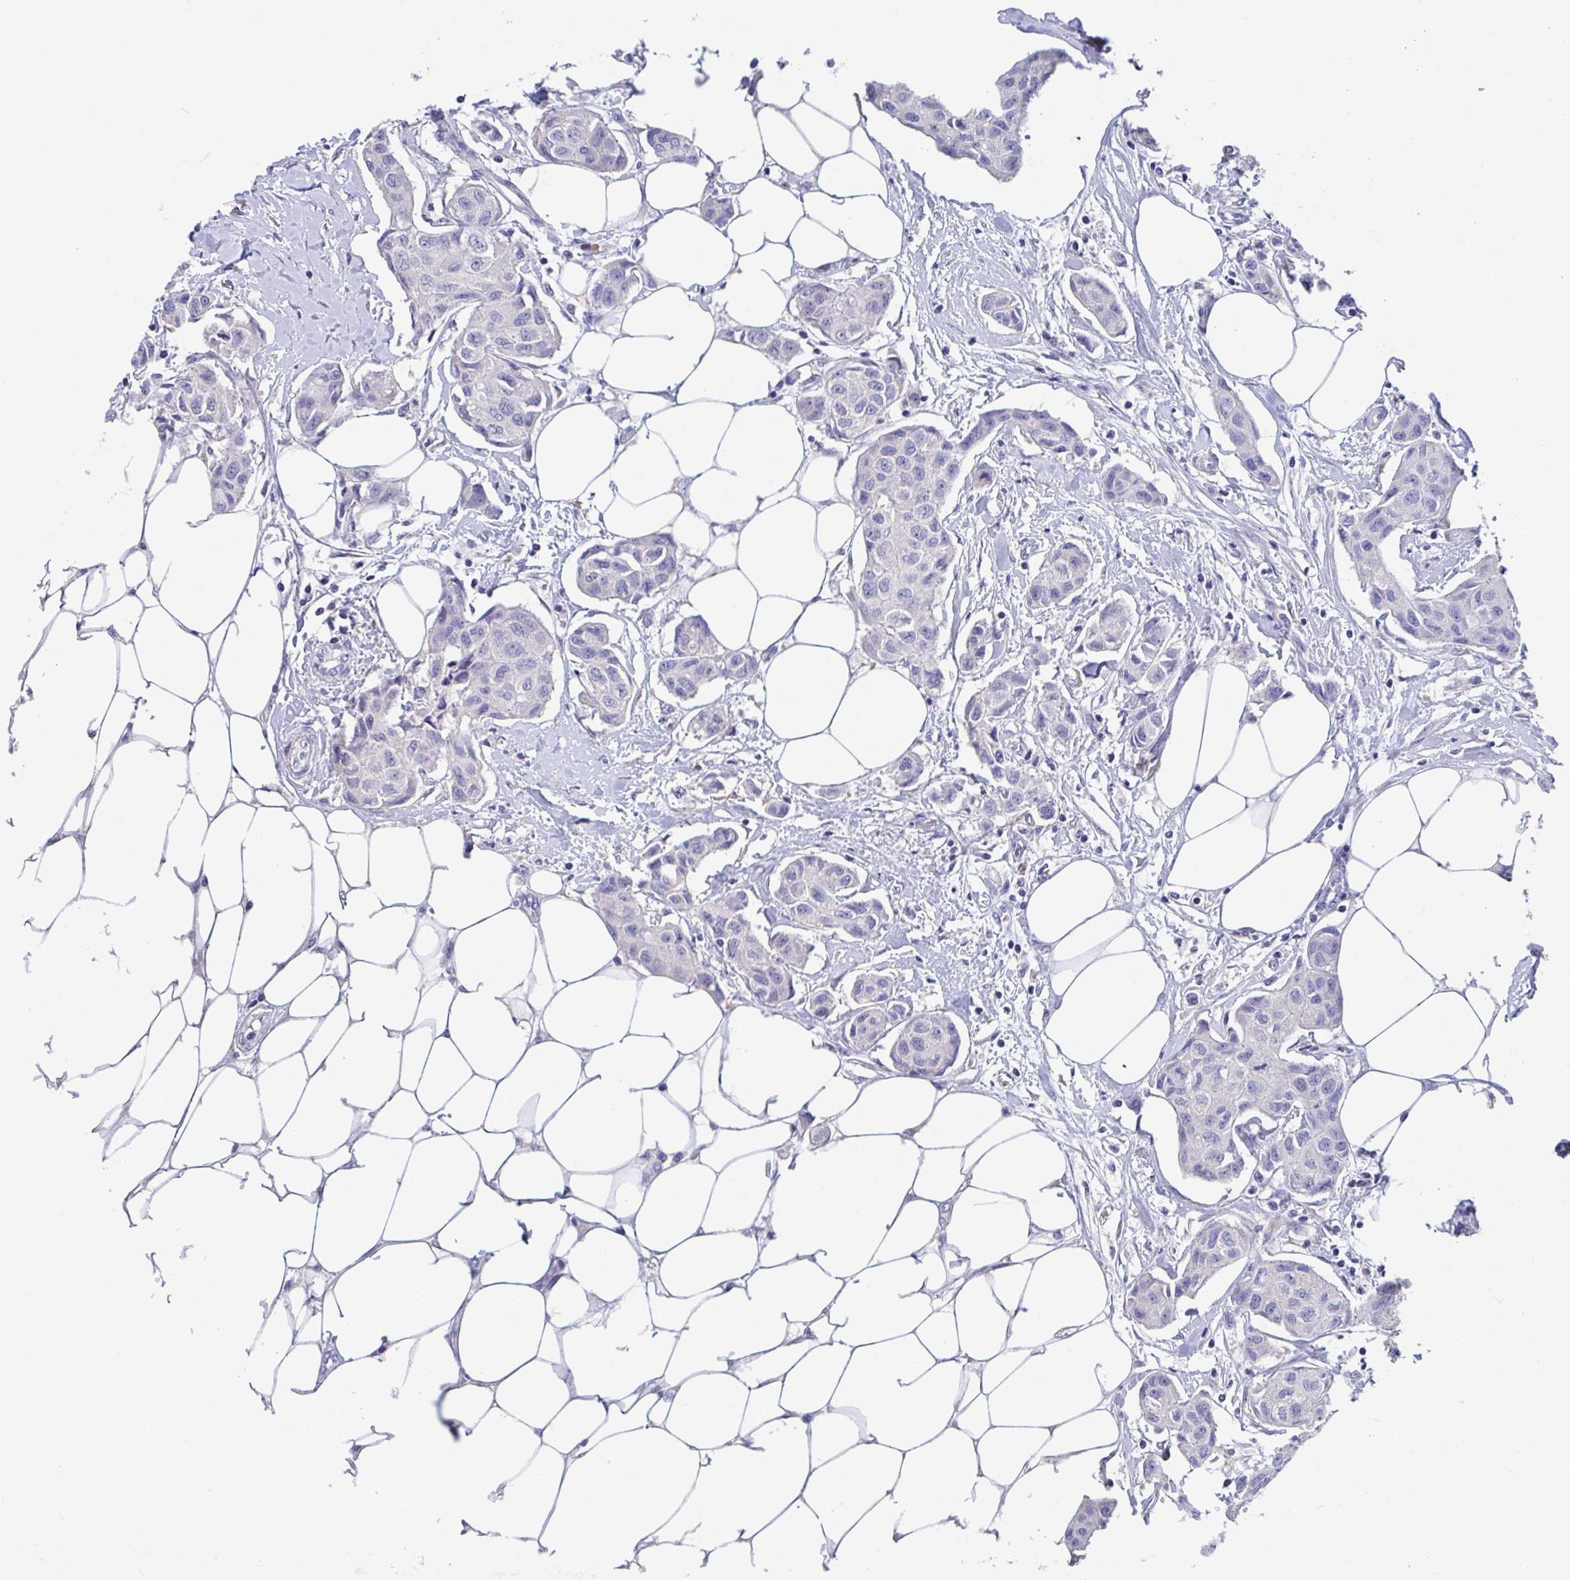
{"staining": {"intensity": "negative", "quantity": "none", "location": "none"}, "tissue": "breast cancer", "cell_type": "Tumor cells", "image_type": "cancer", "snomed": [{"axis": "morphology", "description": "Duct carcinoma"}, {"axis": "topography", "description": "Breast"}, {"axis": "topography", "description": "Lymph node"}], "caption": "Human breast cancer stained for a protein using immunohistochemistry (IHC) exhibits no expression in tumor cells.", "gene": "LRRC58", "patient": {"sex": "female", "age": 80}}